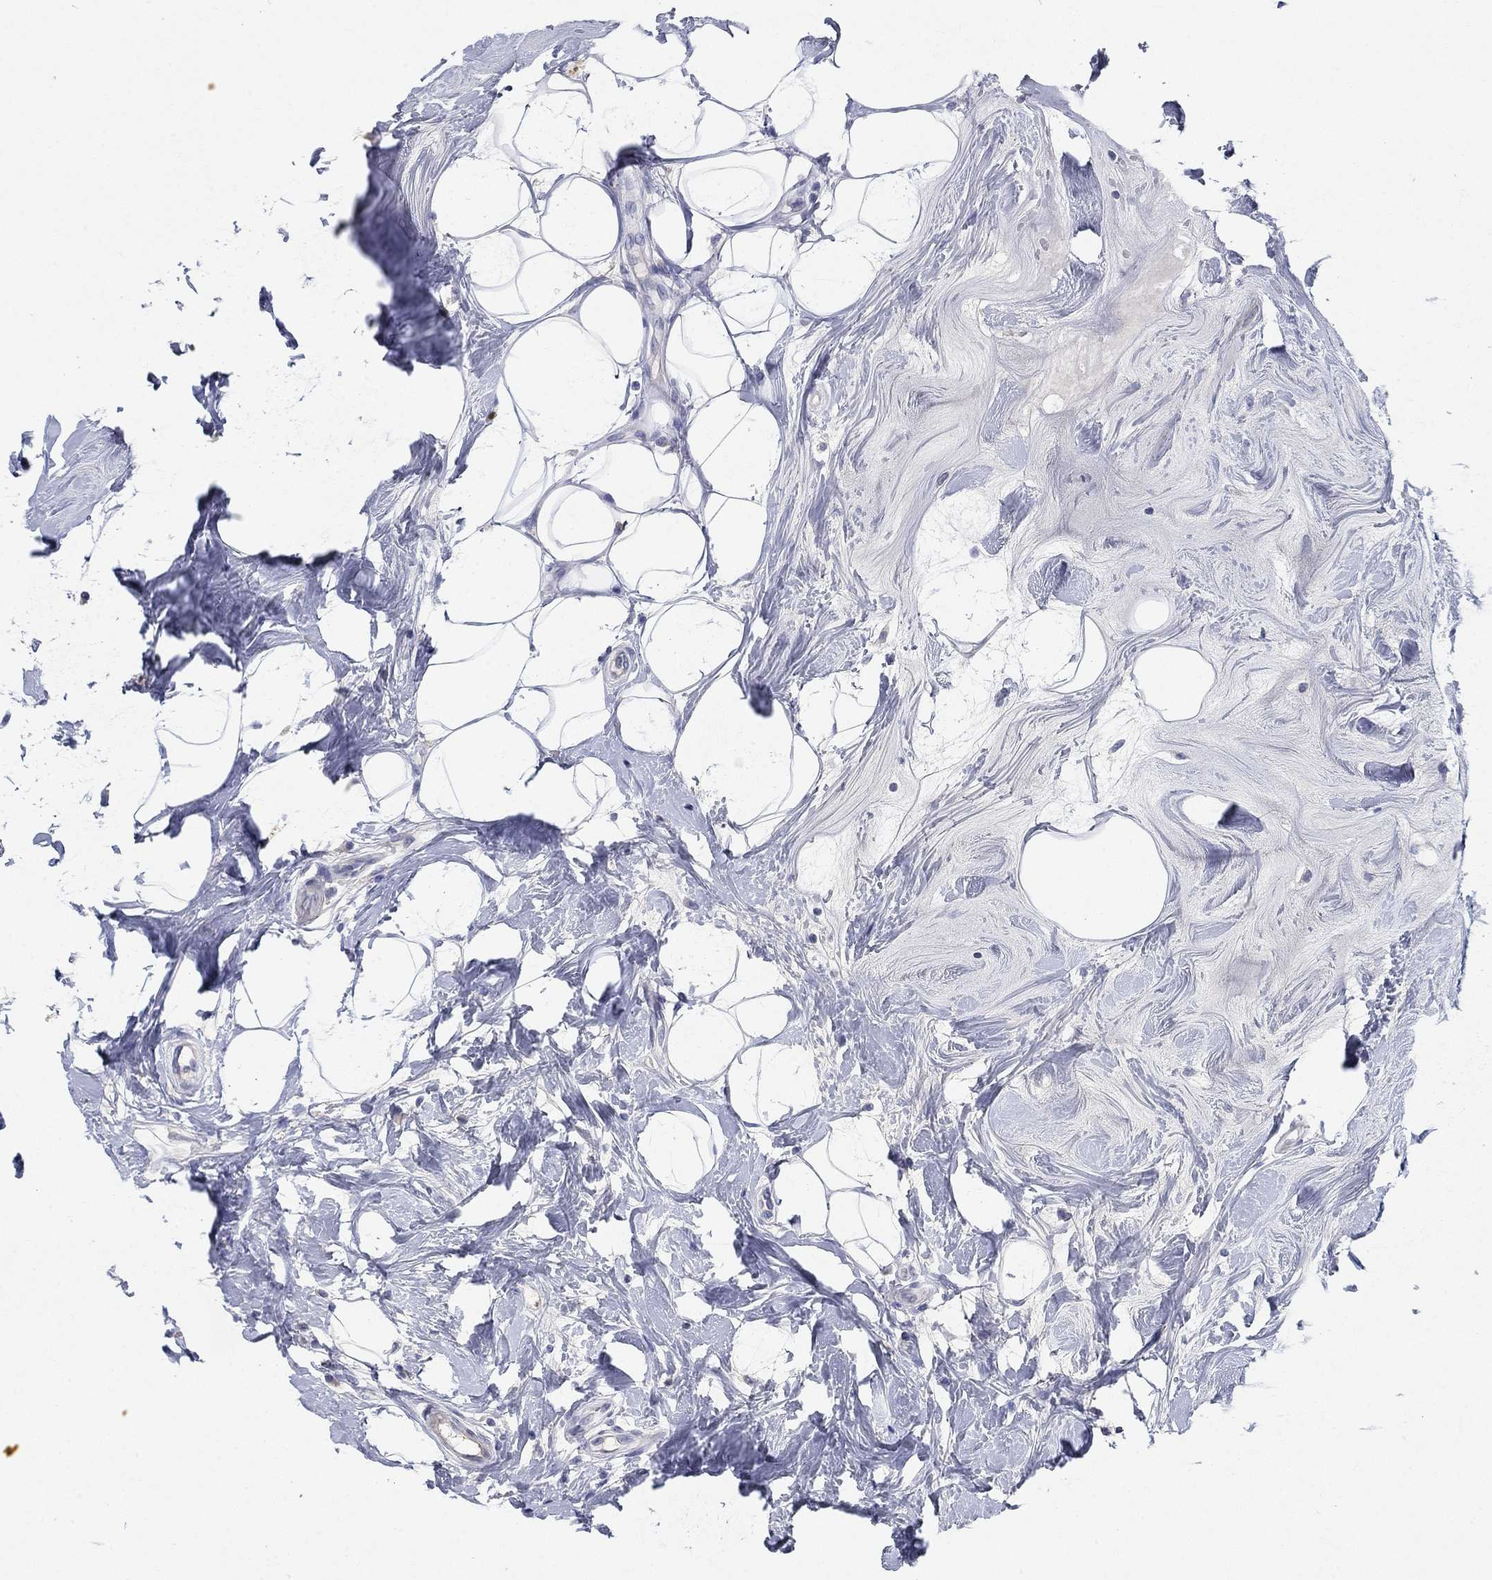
{"staining": {"intensity": "negative", "quantity": "none", "location": "none"}, "tissue": "breast cancer", "cell_type": "Tumor cells", "image_type": "cancer", "snomed": [{"axis": "morphology", "description": "Duct carcinoma"}, {"axis": "topography", "description": "Breast"}], "caption": "Immunohistochemical staining of human intraductal carcinoma (breast) reveals no significant staining in tumor cells.", "gene": "TMEM249", "patient": {"sex": "female", "age": 27}}